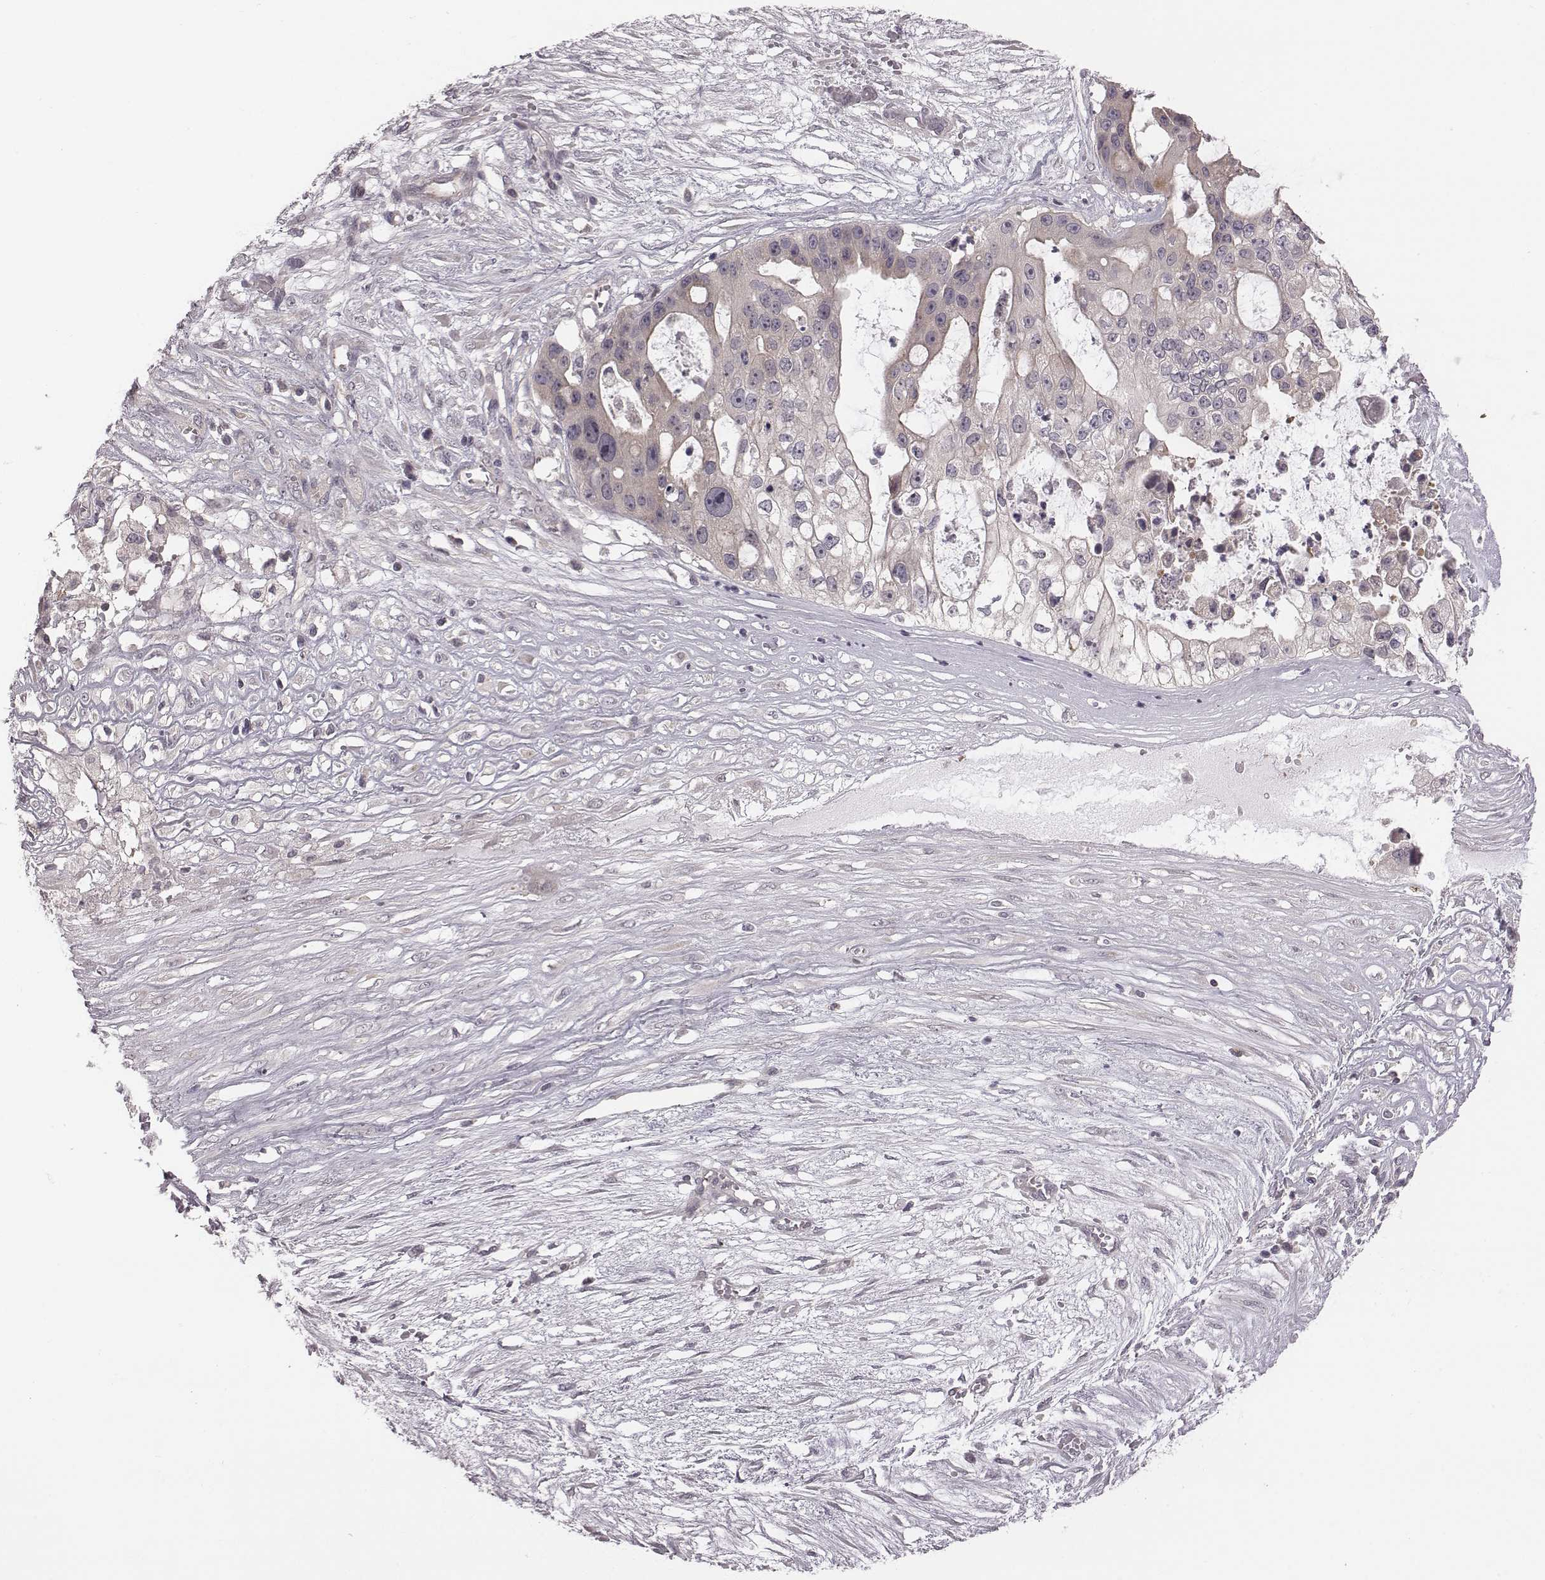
{"staining": {"intensity": "negative", "quantity": "none", "location": "none"}, "tissue": "ovarian cancer", "cell_type": "Tumor cells", "image_type": "cancer", "snomed": [{"axis": "morphology", "description": "Cystadenocarcinoma, serous, NOS"}, {"axis": "topography", "description": "Ovary"}], "caption": "Histopathology image shows no protein expression in tumor cells of ovarian cancer (serous cystadenocarcinoma) tissue.", "gene": "BICDL1", "patient": {"sex": "female", "age": 56}}